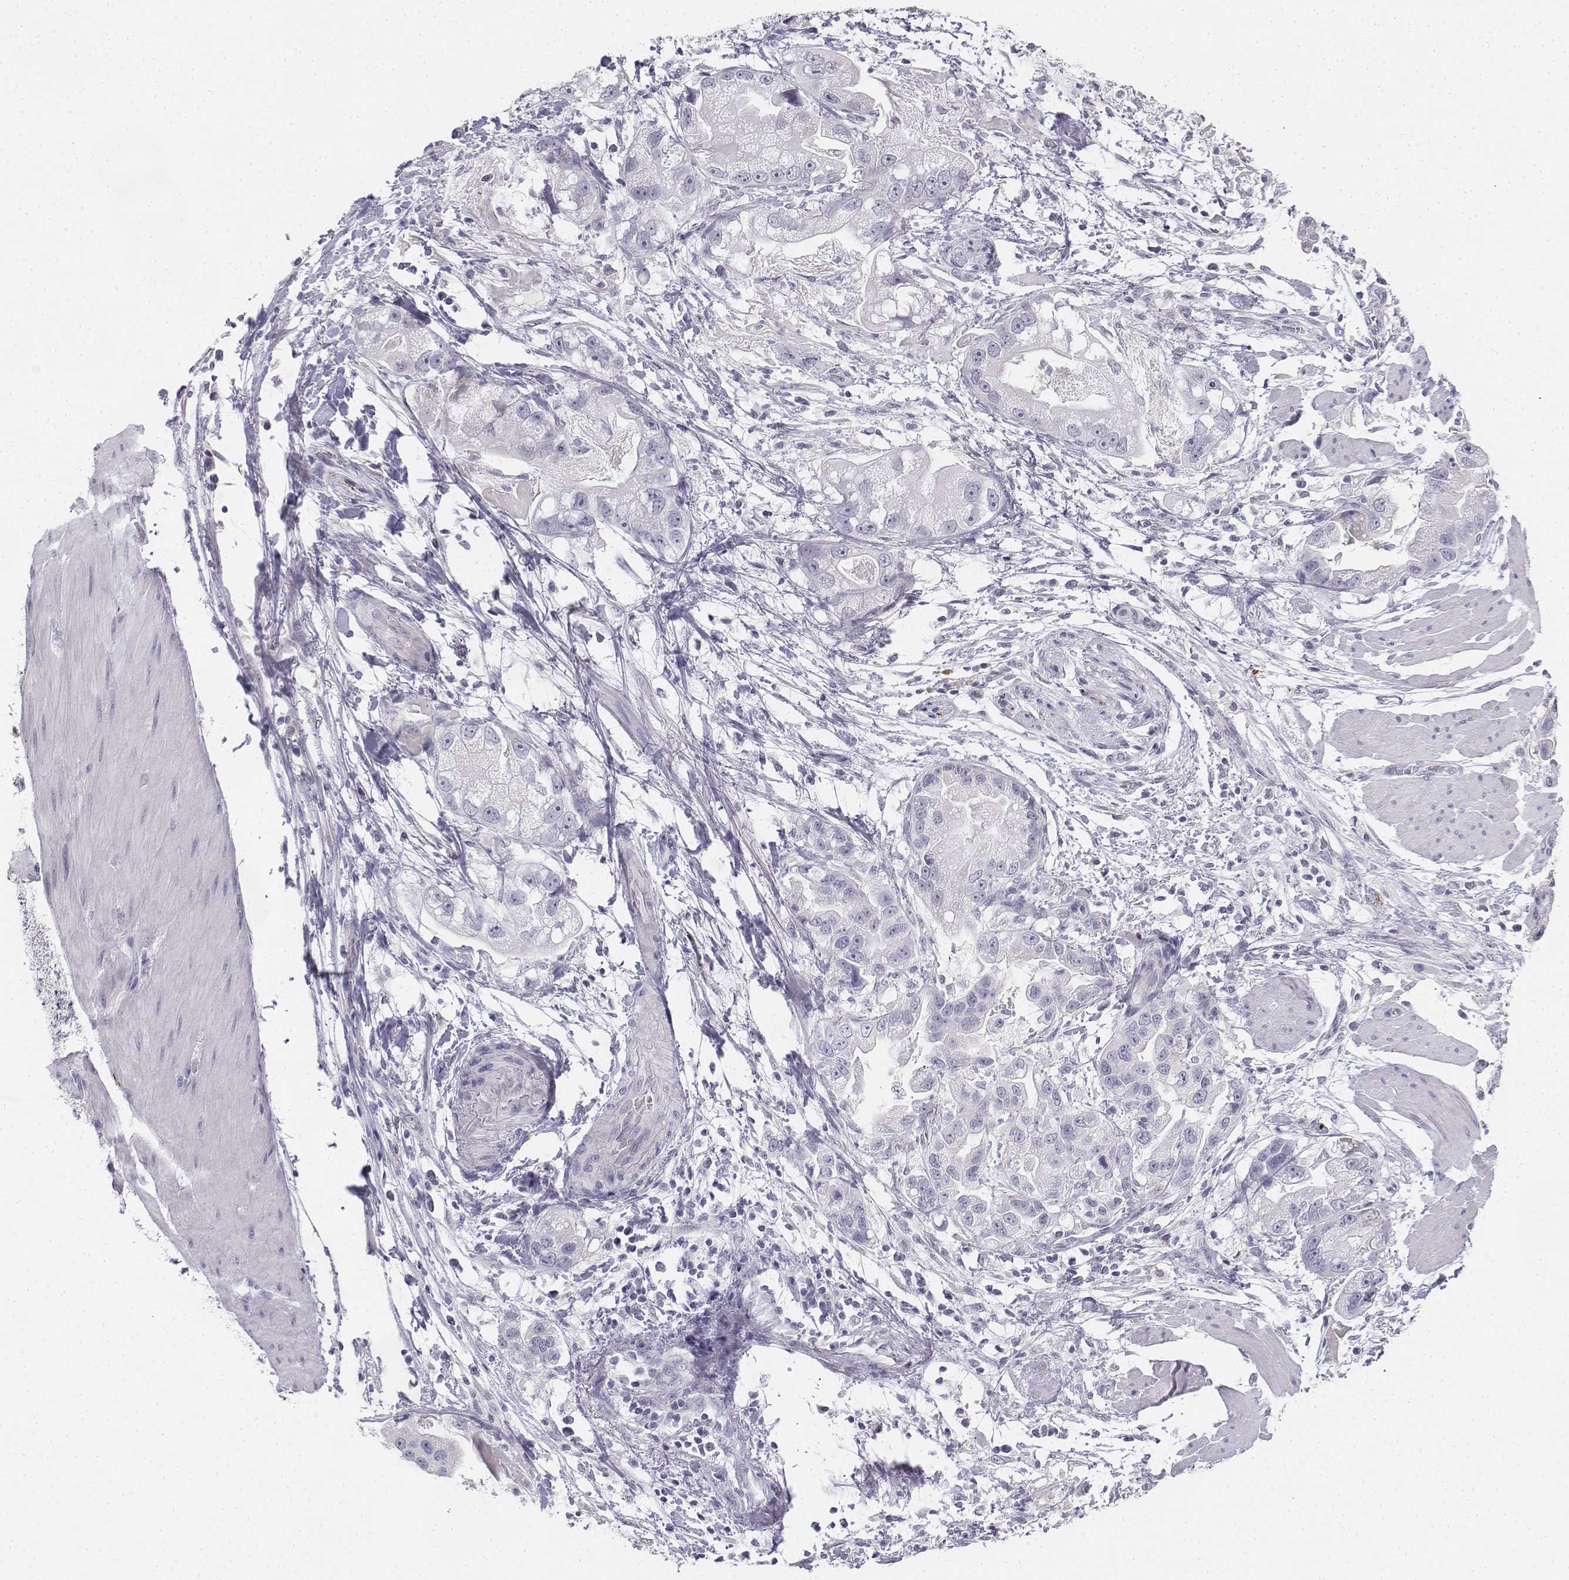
{"staining": {"intensity": "negative", "quantity": "none", "location": "none"}, "tissue": "stomach cancer", "cell_type": "Tumor cells", "image_type": "cancer", "snomed": [{"axis": "morphology", "description": "Adenocarcinoma, NOS"}, {"axis": "topography", "description": "Stomach"}], "caption": "Immunohistochemistry photomicrograph of neoplastic tissue: human stomach cancer (adenocarcinoma) stained with DAB exhibits no significant protein staining in tumor cells.", "gene": "PENK", "patient": {"sex": "male", "age": 59}}